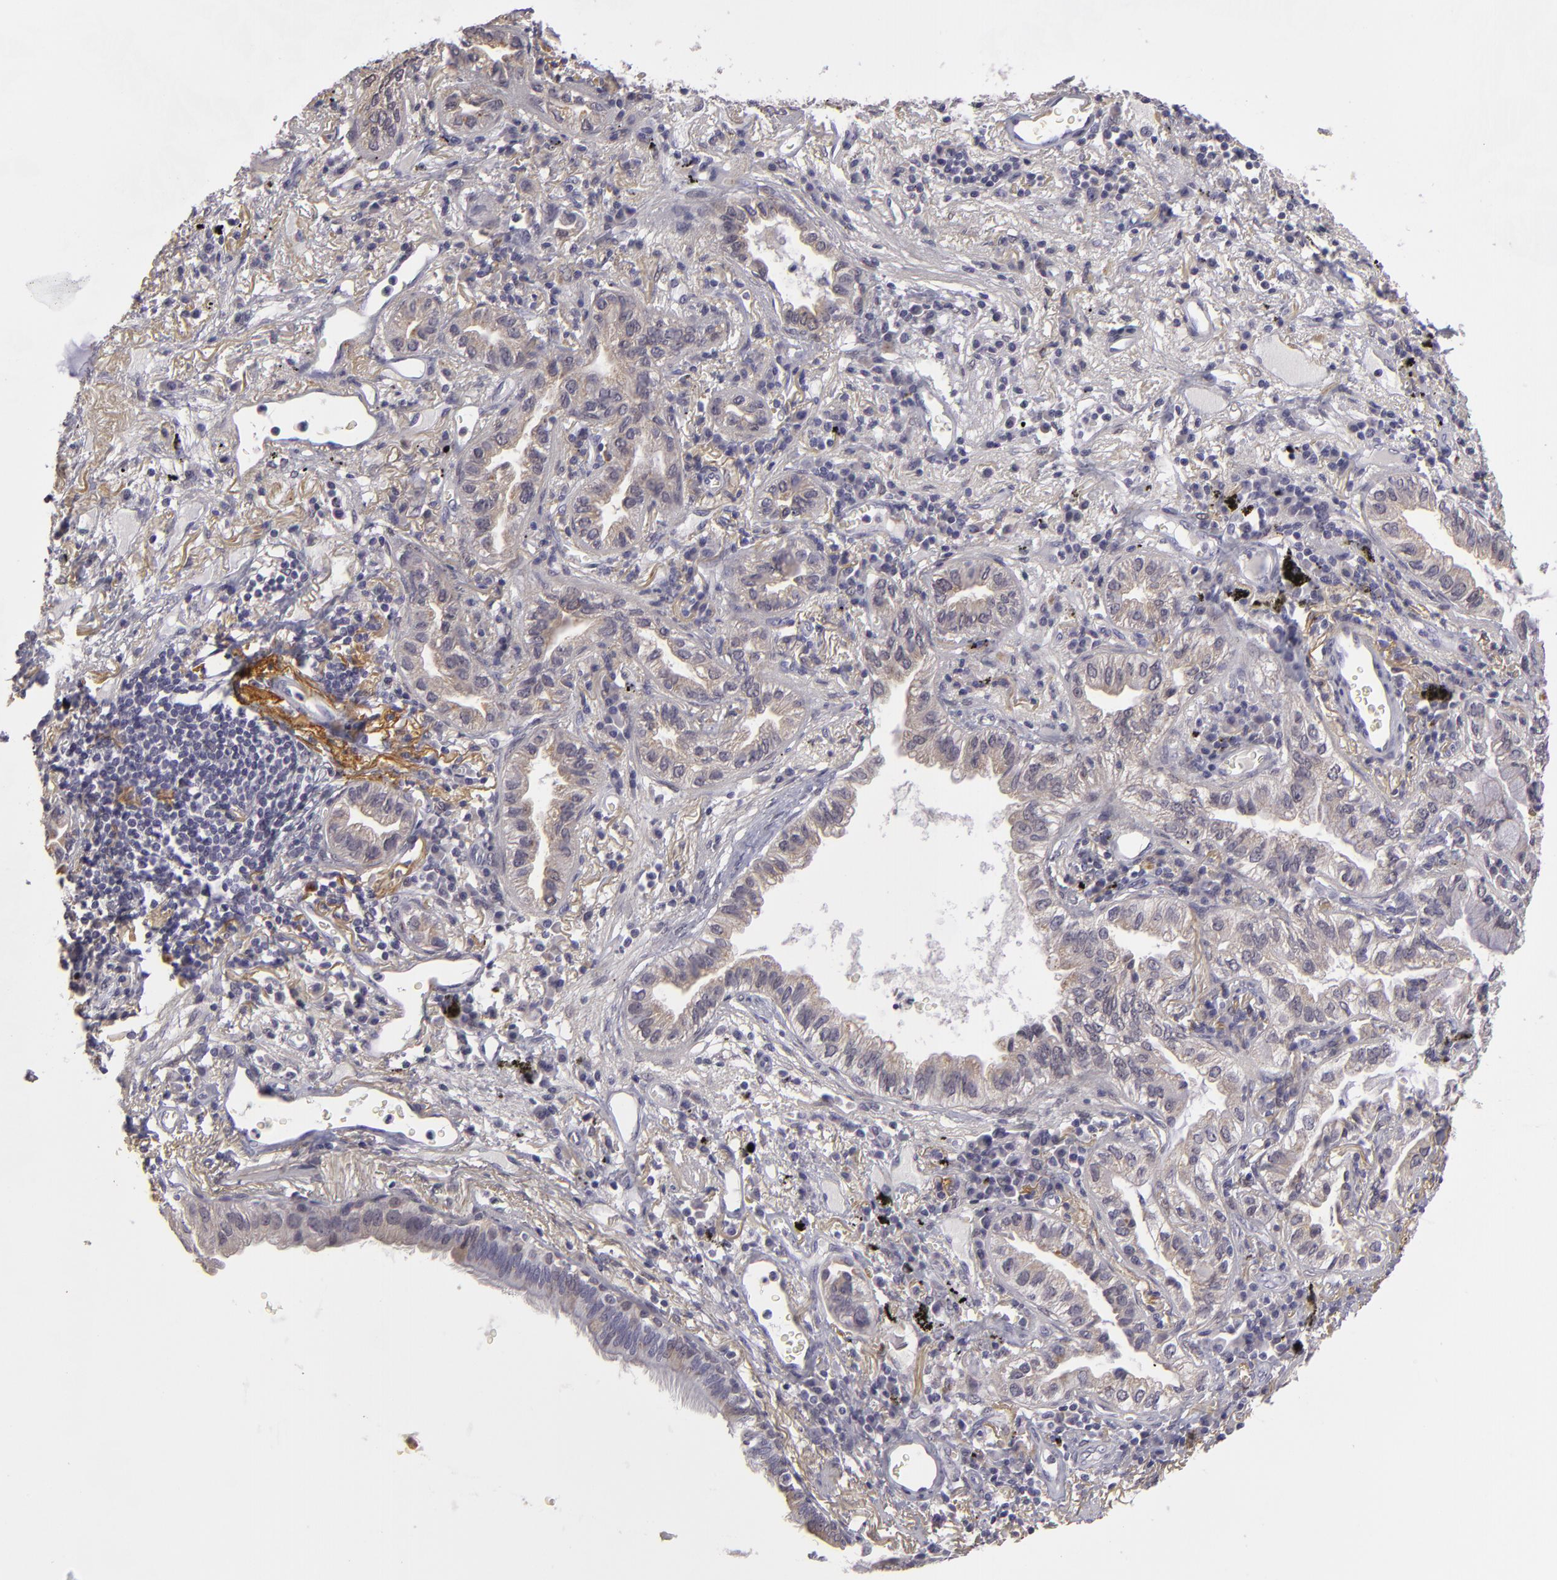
{"staining": {"intensity": "negative", "quantity": "none", "location": "none"}, "tissue": "lung cancer", "cell_type": "Tumor cells", "image_type": "cancer", "snomed": [{"axis": "morphology", "description": "Adenocarcinoma, NOS"}, {"axis": "topography", "description": "Lung"}], "caption": "Immunohistochemistry (IHC) of lung adenocarcinoma demonstrates no staining in tumor cells.", "gene": "EFS", "patient": {"sex": "female", "age": 50}}